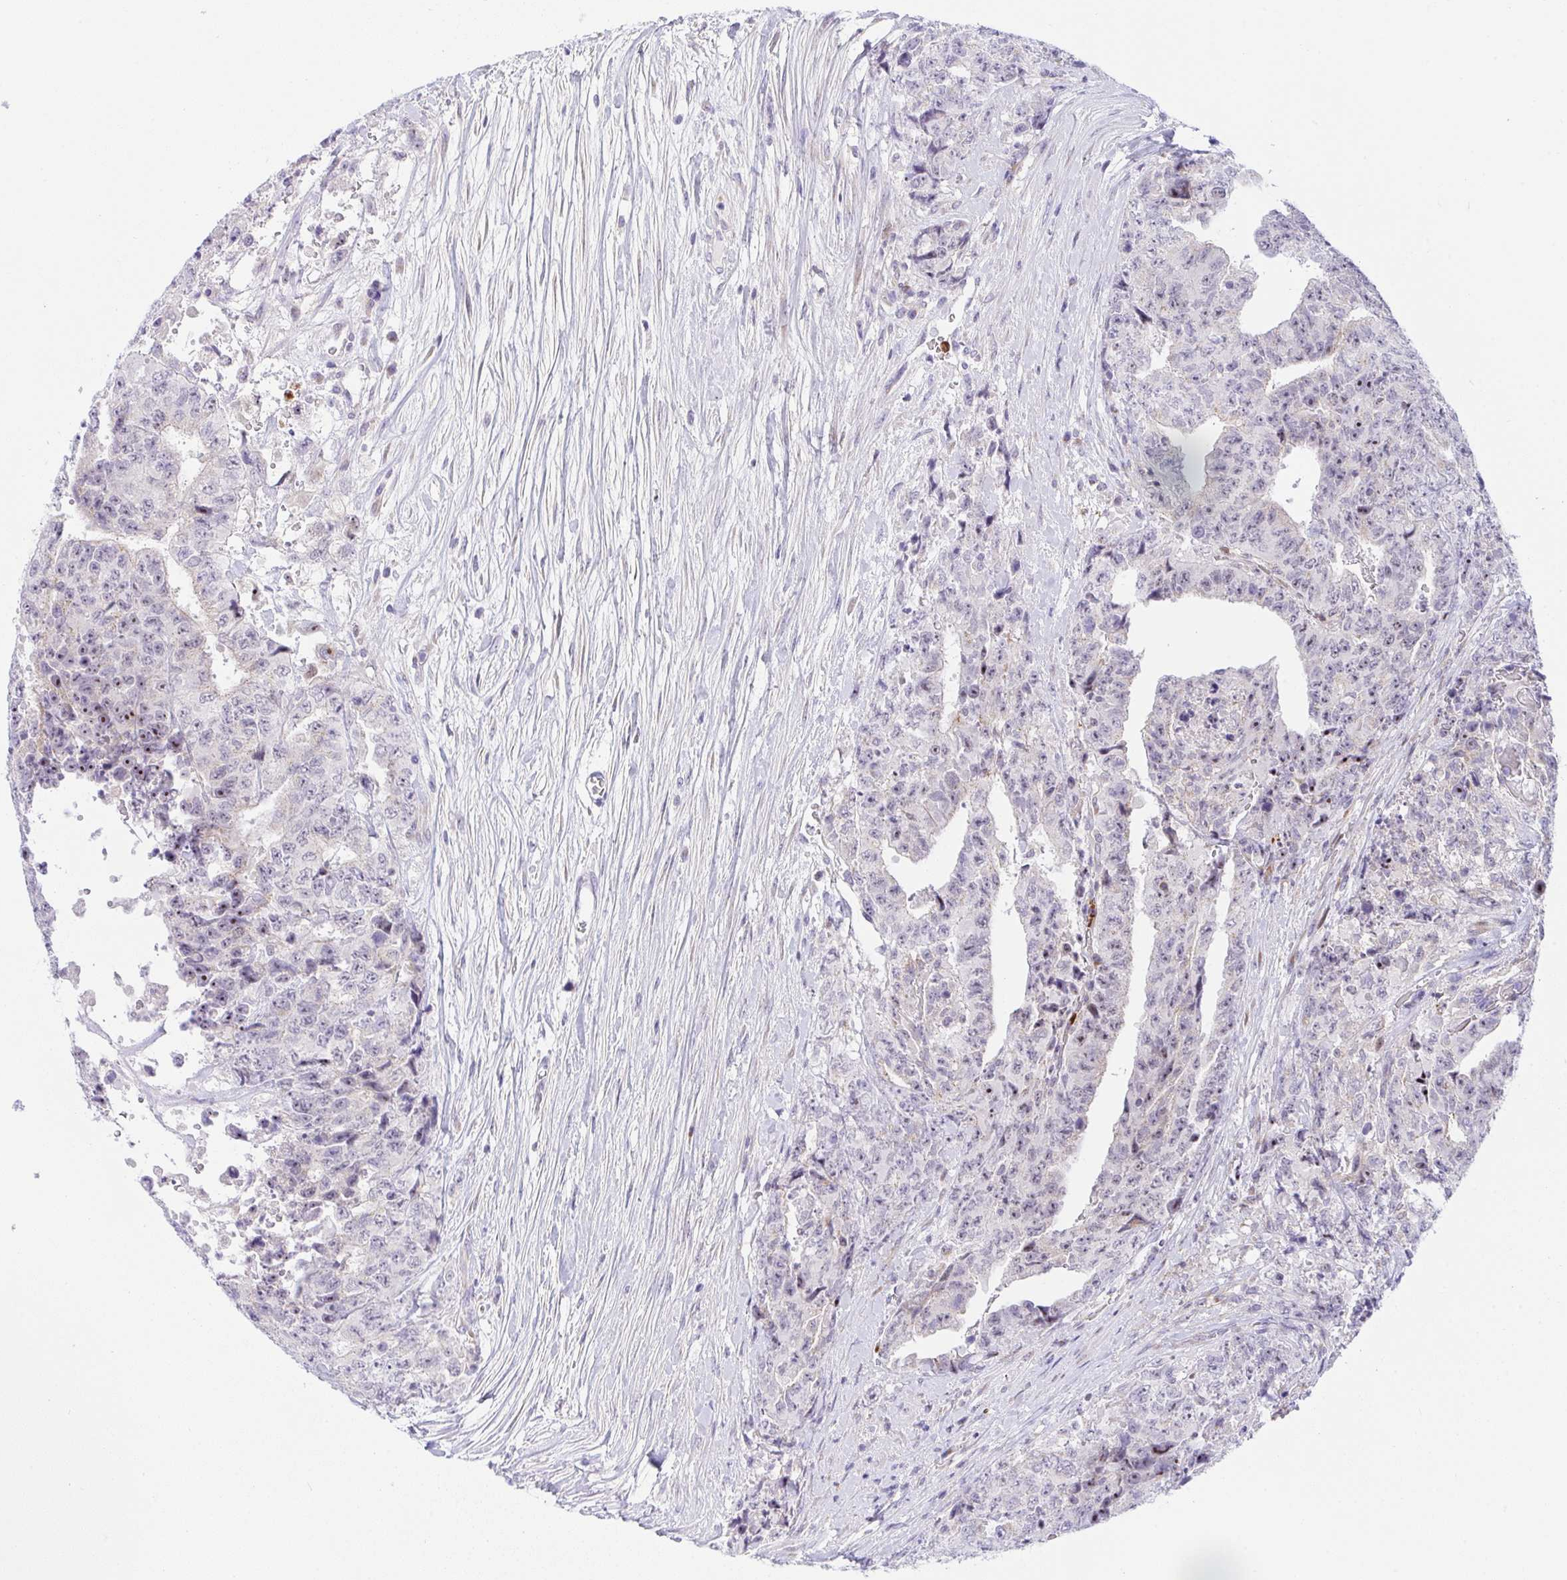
{"staining": {"intensity": "negative", "quantity": "none", "location": "none"}, "tissue": "testis cancer", "cell_type": "Tumor cells", "image_type": "cancer", "snomed": [{"axis": "morphology", "description": "Carcinoma, Embryonal, NOS"}, {"axis": "topography", "description": "Testis"}], "caption": "Human embryonal carcinoma (testis) stained for a protein using immunohistochemistry (IHC) demonstrates no staining in tumor cells.", "gene": "ZNF554", "patient": {"sex": "male", "age": 24}}